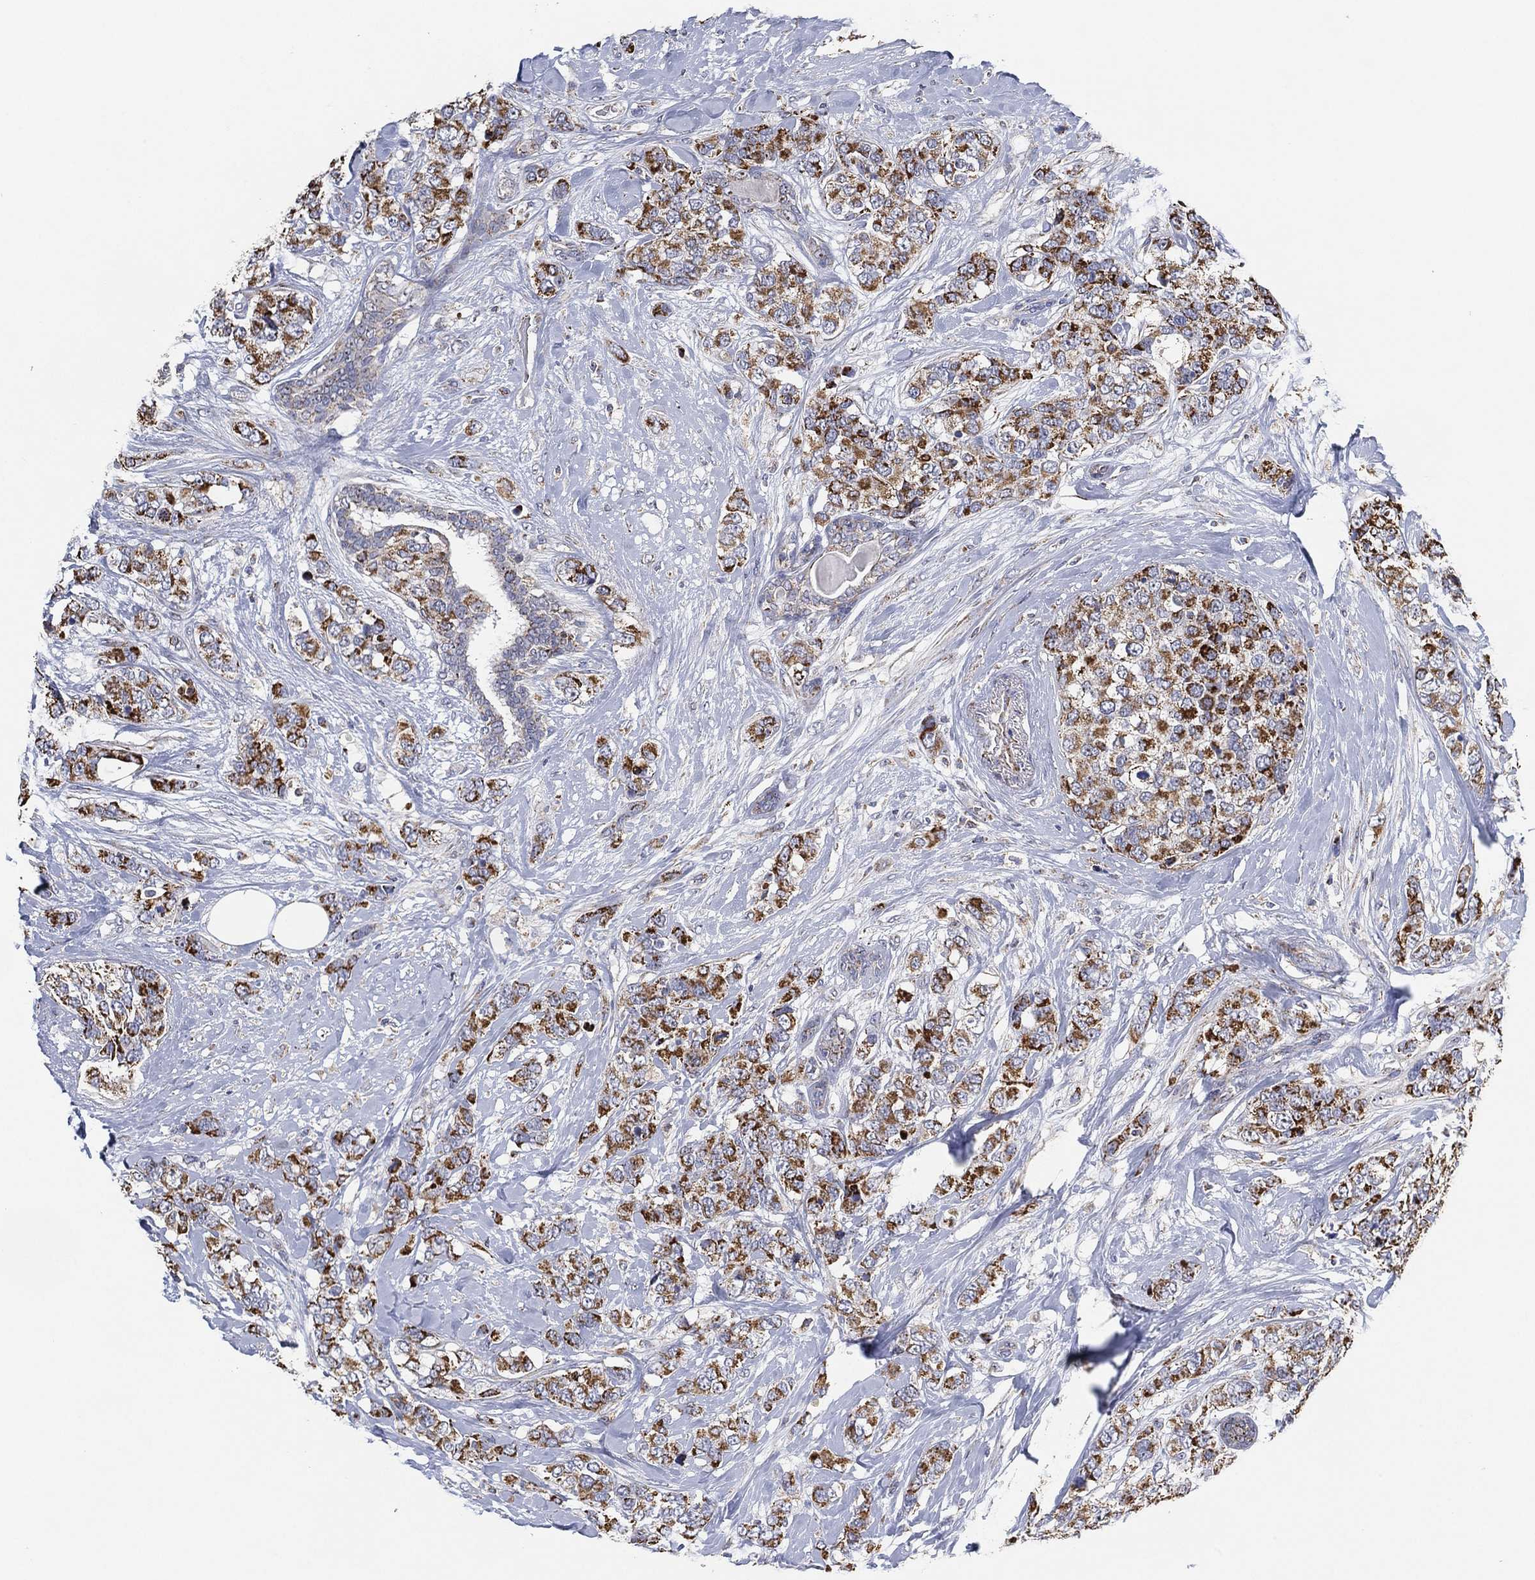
{"staining": {"intensity": "strong", "quantity": "25%-75%", "location": "cytoplasmic/membranous"}, "tissue": "breast cancer", "cell_type": "Tumor cells", "image_type": "cancer", "snomed": [{"axis": "morphology", "description": "Lobular carcinoma"}, {"axis": "topography", "description": "Breast"}], "caption": "High-power microscopy captured an IHC image of breast cancer (lobular carcinoma), revealing strong cytoplasmic/membranous expression in approximately 25%-75% of tumor cells.", "gene": "GCAT", "patient": {"sex": "female", "age": 59}}